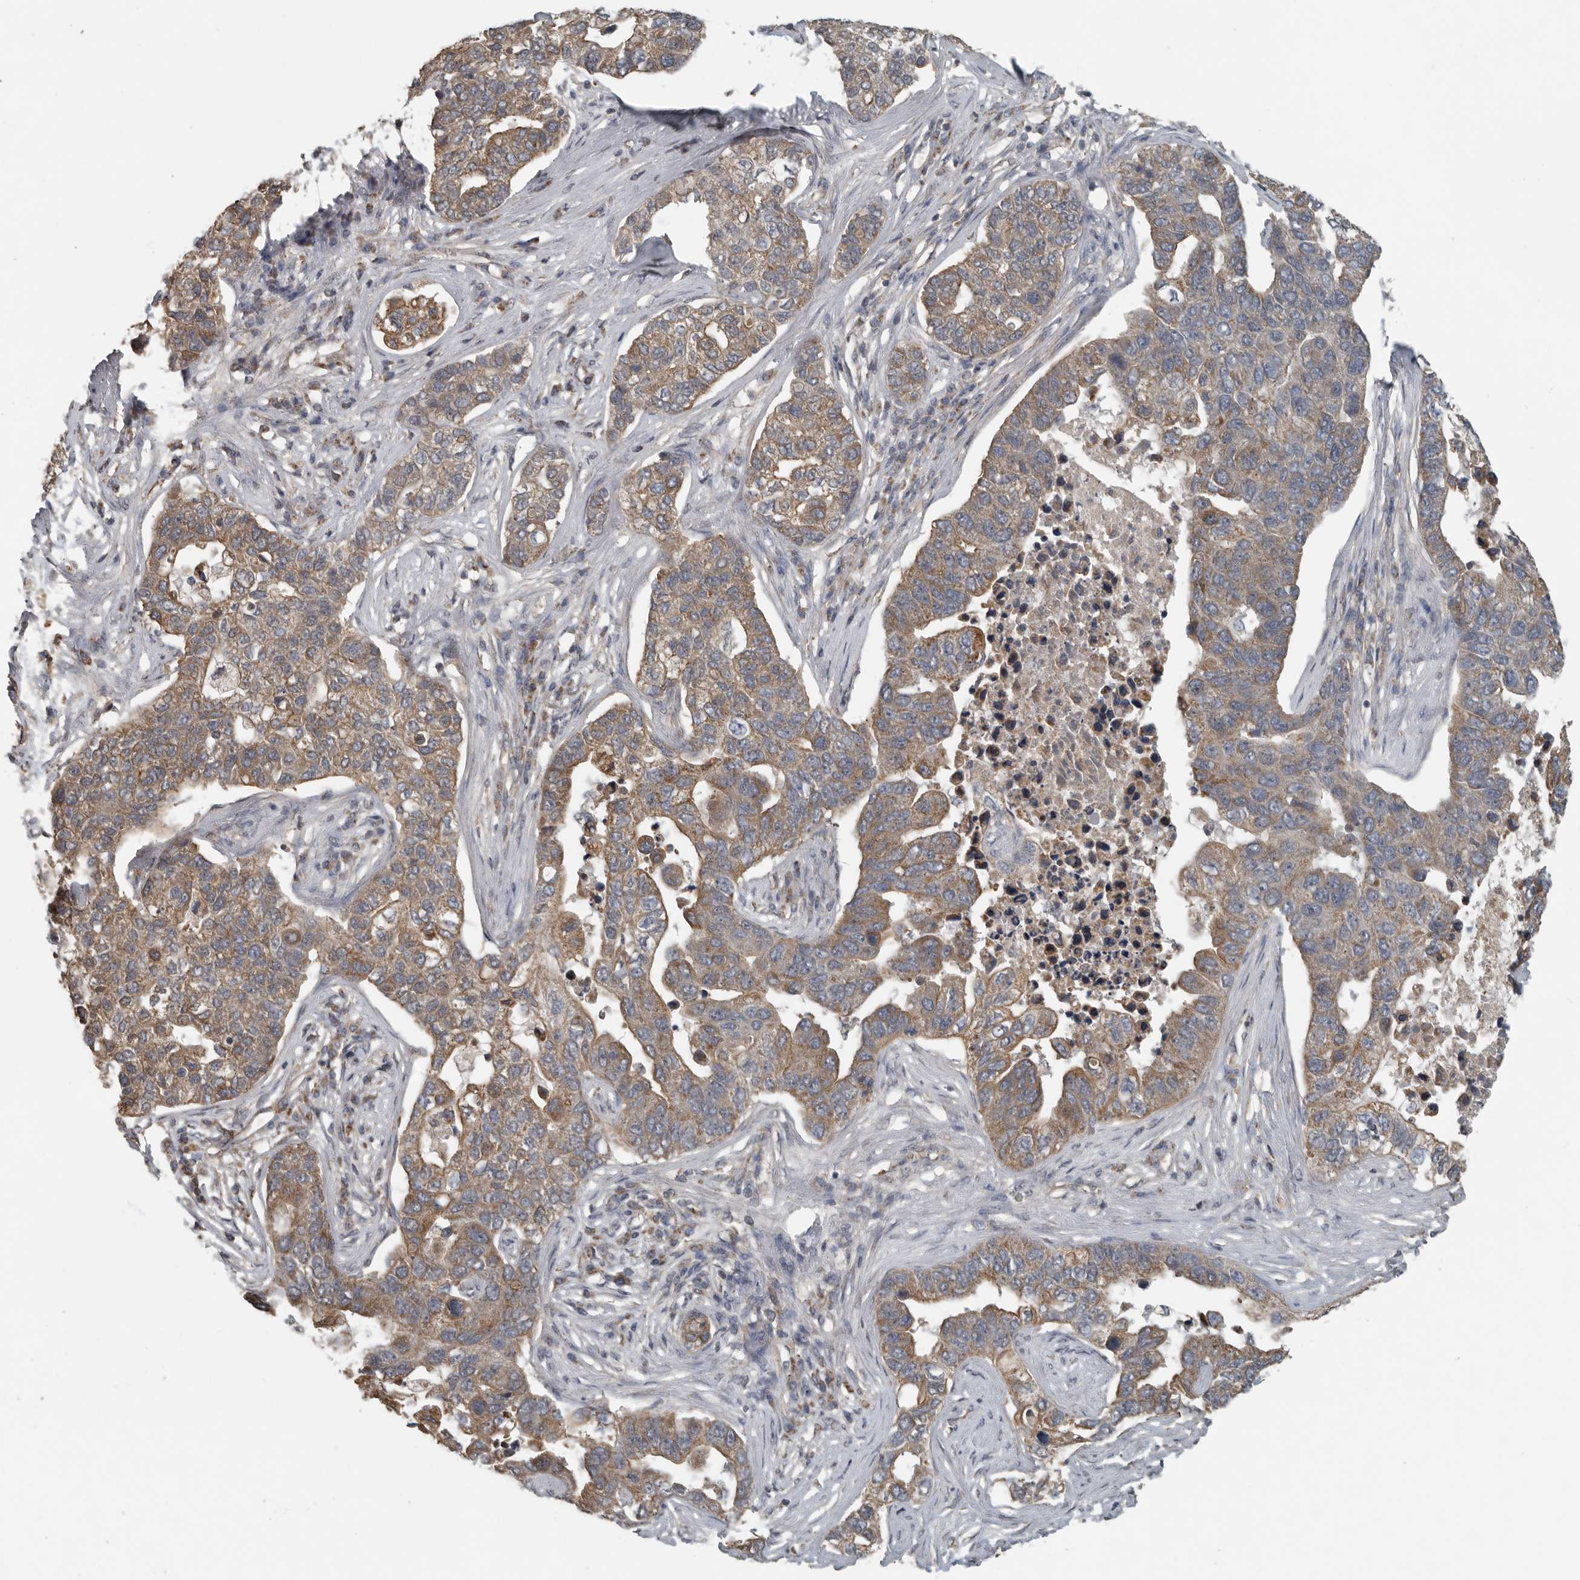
{"staining": {"intensity": "moderate", "quantity": ">75%", "location": "cytoplasmic/membranous"}, "tissue": "pancreatic cancer", "cell_type": "Tumor cells", "image_type": "cancer", "snomed": [{"axis": "morphology", "description": "Adenocarcinoma, NOS"}, {"axis": "topography", "description": "Pancreas"}], "caption": "DAB (3,3'-diaminobenzidine) immunohistochemical staining of human pancreatic adenocarcinoma shows moderate cytoplasmic/membranous protein expression in about >75% of tumor cells.", "gene": "AFAP1", "patient": {"sex": "female", "age": 61}}